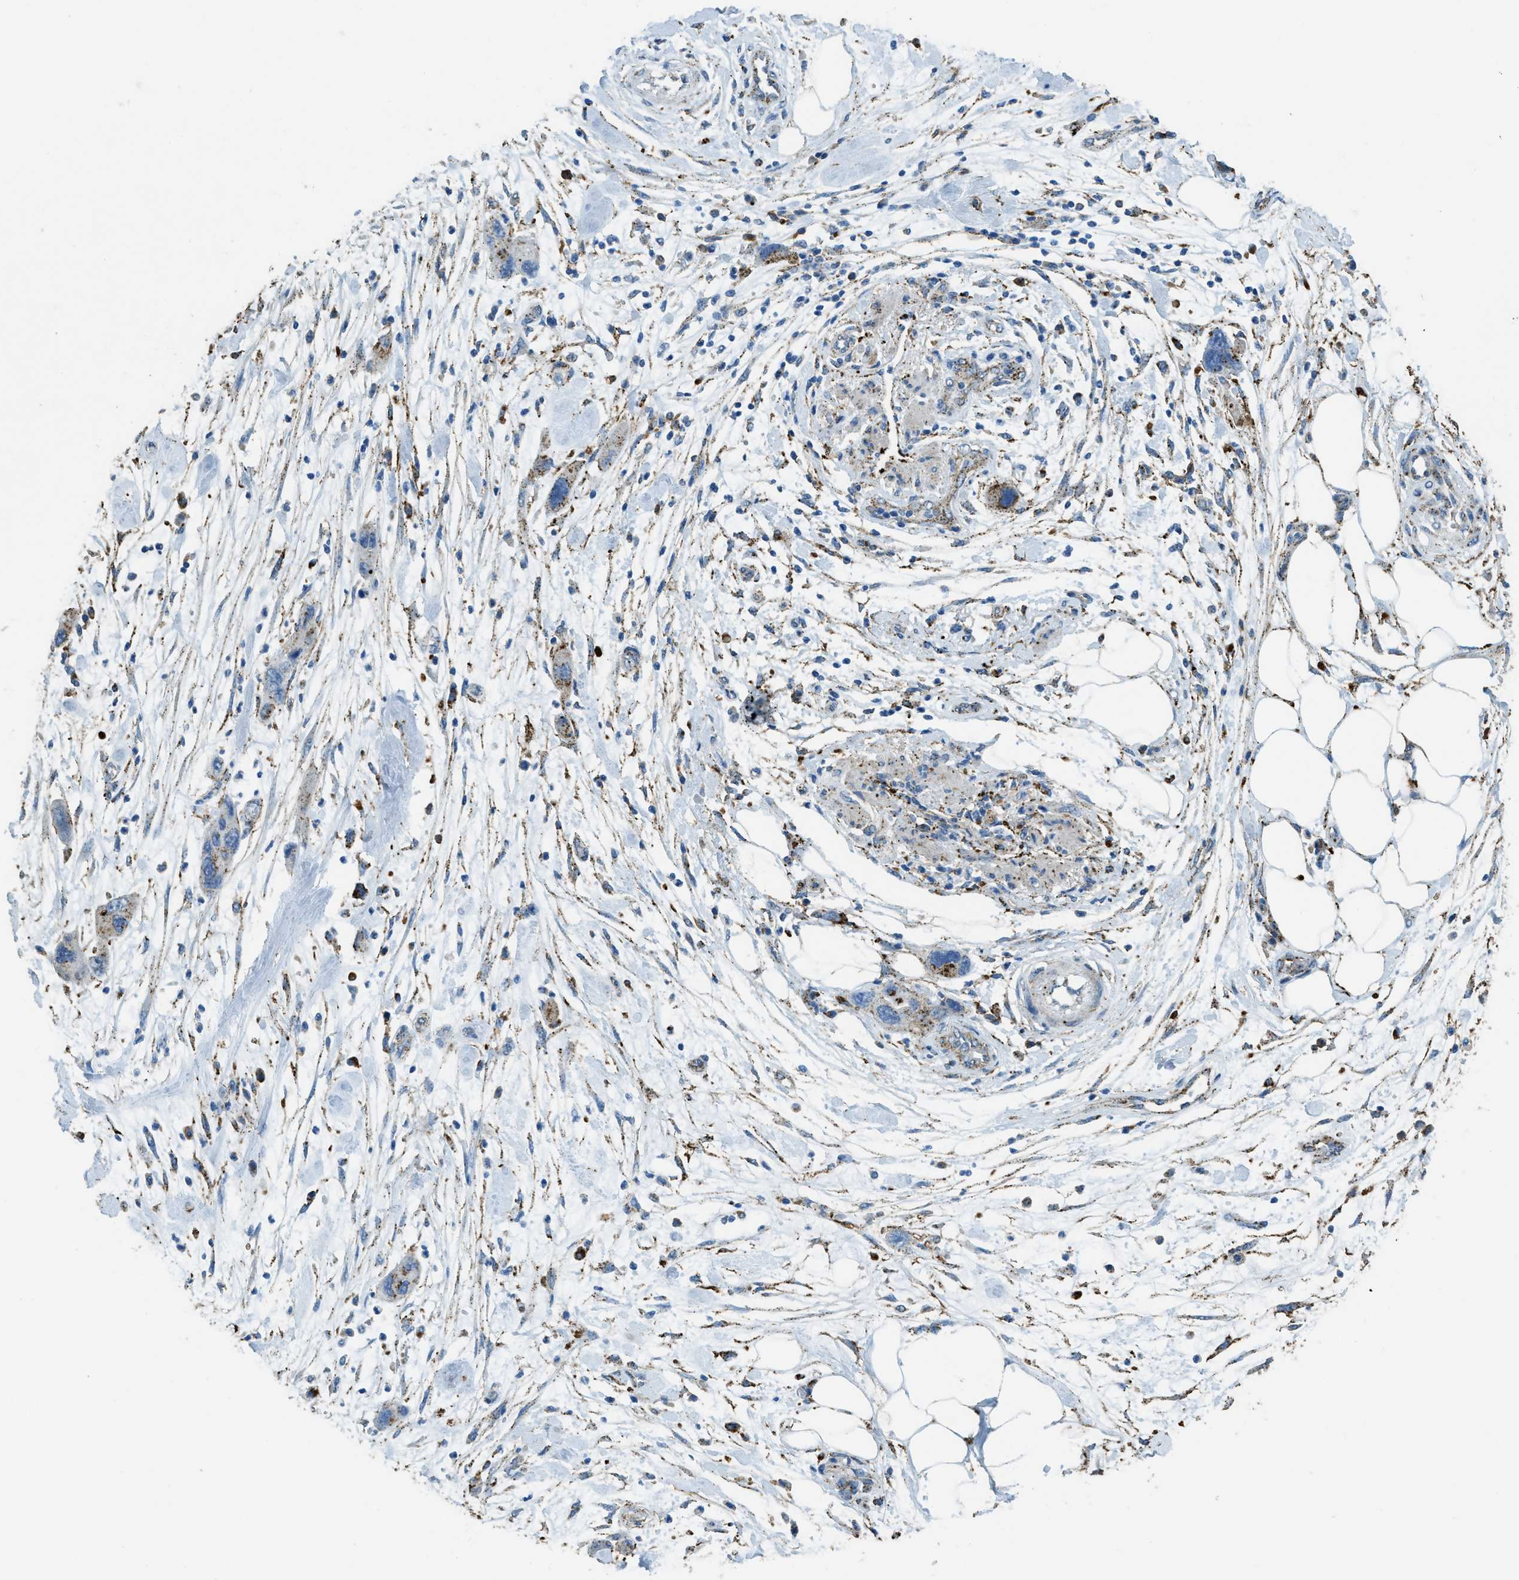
{"staining": {"intensity": "moderate", "quantity": "25%-75%", "location": "cytoplasmic/membranous"}, "tissue": "pancreatic cancer", "cell_type": "Tumor cells", "image_type": "cancer", "snomed": [{"axis": "morphology", "description": "Normal tissue, NOS"}, {"axis": "morphology", "description": "Adenocarcinoma, NOS"}, {"axis": "topography", "description": "Pancreas"}], "caption": "Immunohistochemistry (IHC) photomicrograph of neoplastic tissue: pancreatic adenocarcinoma stained using IHC shows medium levels of moderate protein expression localized specifically in the cytoplasmic/membranous of tumor cells, appearing as a cytoplasmic/membranous brown color.", "gene": "SCARB2", "patient": {"sex": "female", "age": 71}}